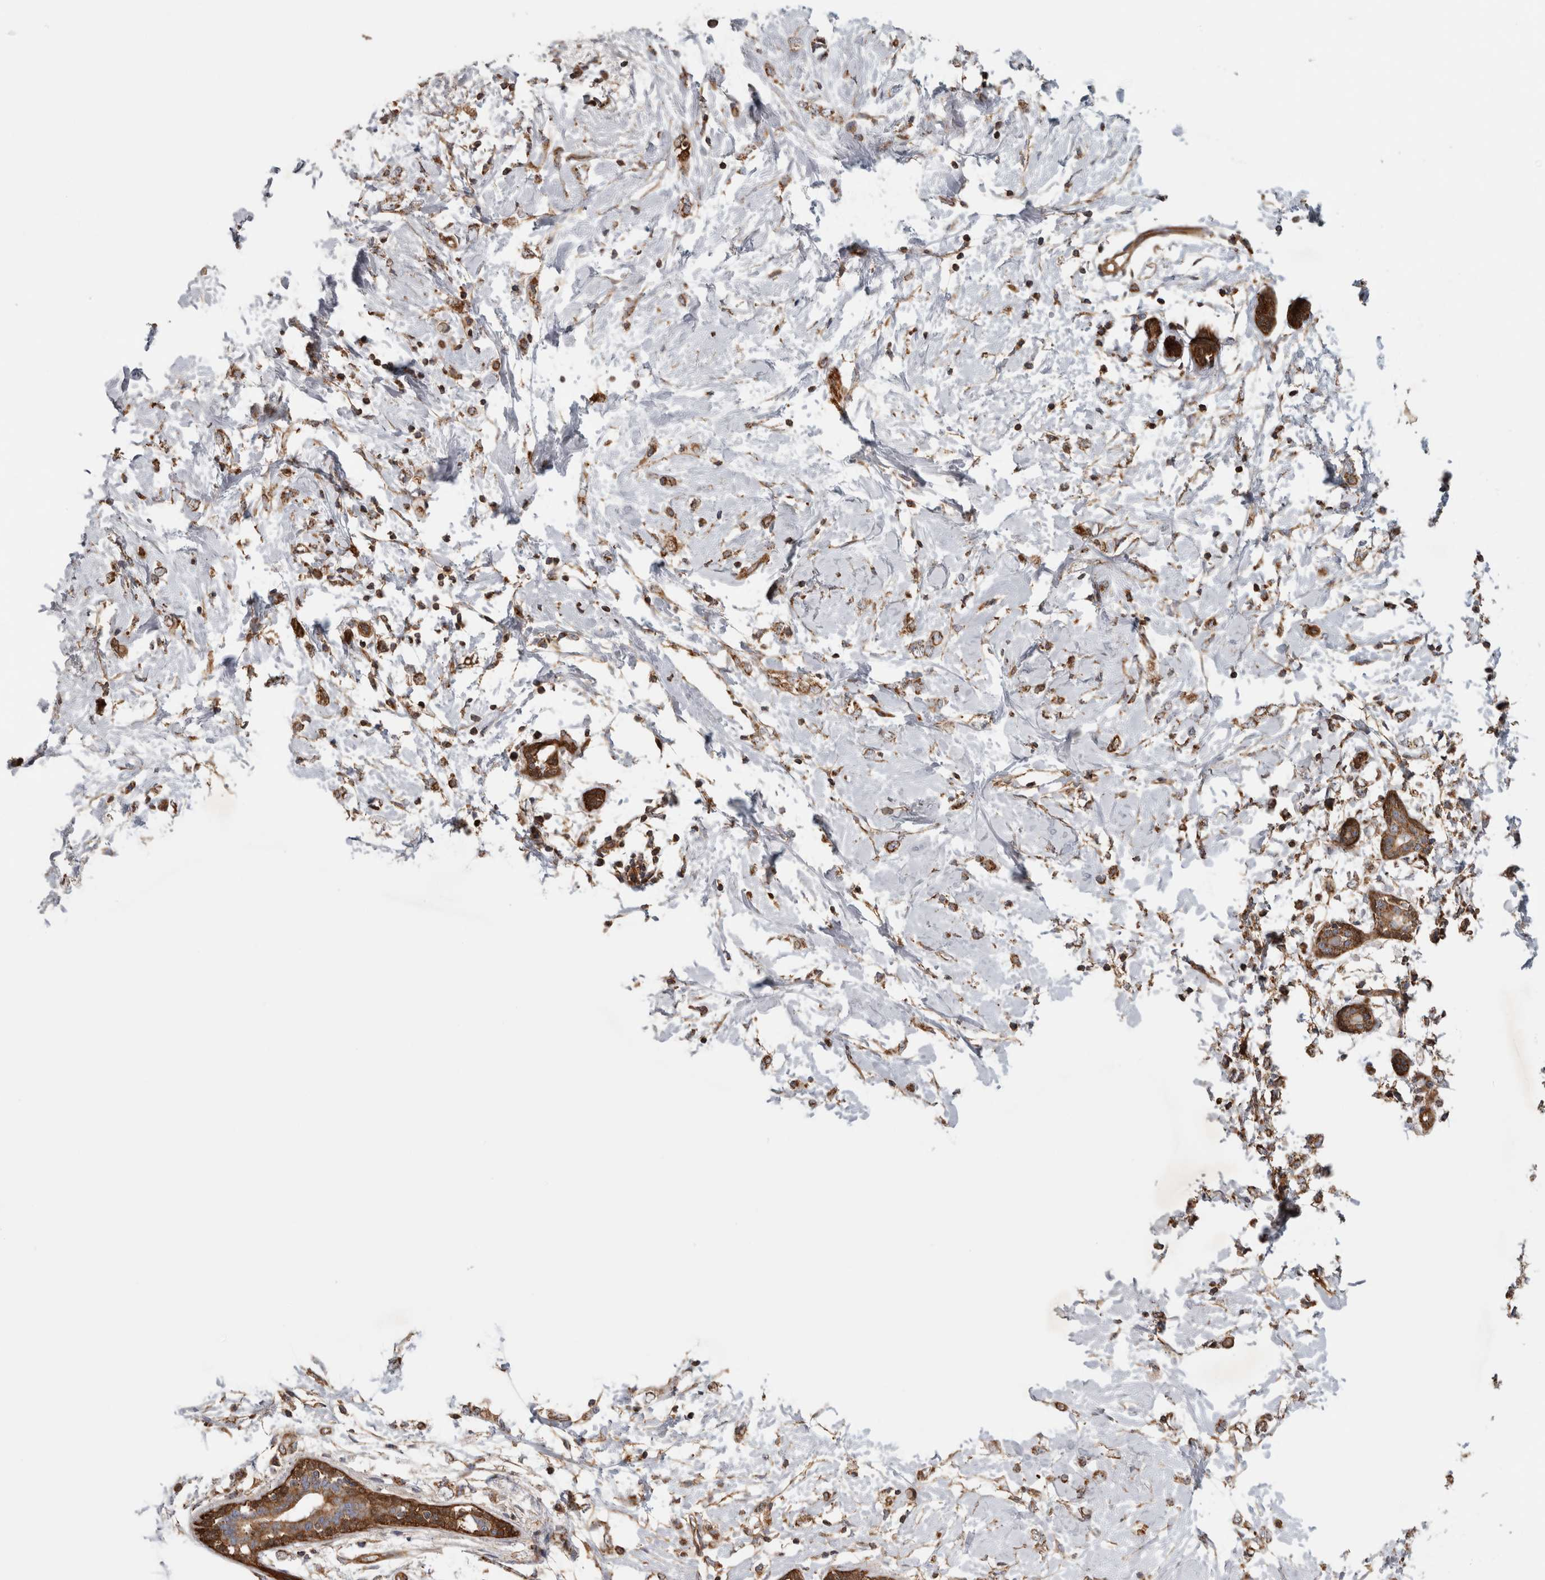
{"staining": {"intensity": "moderate", "quantity": ">75%", "location": "cytoplasmic/membranous"}, "tissue": "breast cancer", "cell_type": "Tumor cells", "image_type": "cancer", "snomed": [{"axis": "morphology", "description": "Normal tissue, NOS"}, {"axis": "morphology", "description": "Lobular carcinoma"}, {"axis": "topography", "description": "Breast"}], "caption": "An IHC image of neoplastic tissue is shown. Protein staining in brown shows moderate cytoplasmic/membranous positivity in breast cancer (lobular carcinoma) within tumor cells.", "gene": "SFXN2", "patient": {"sex": "female", "age": 47}}